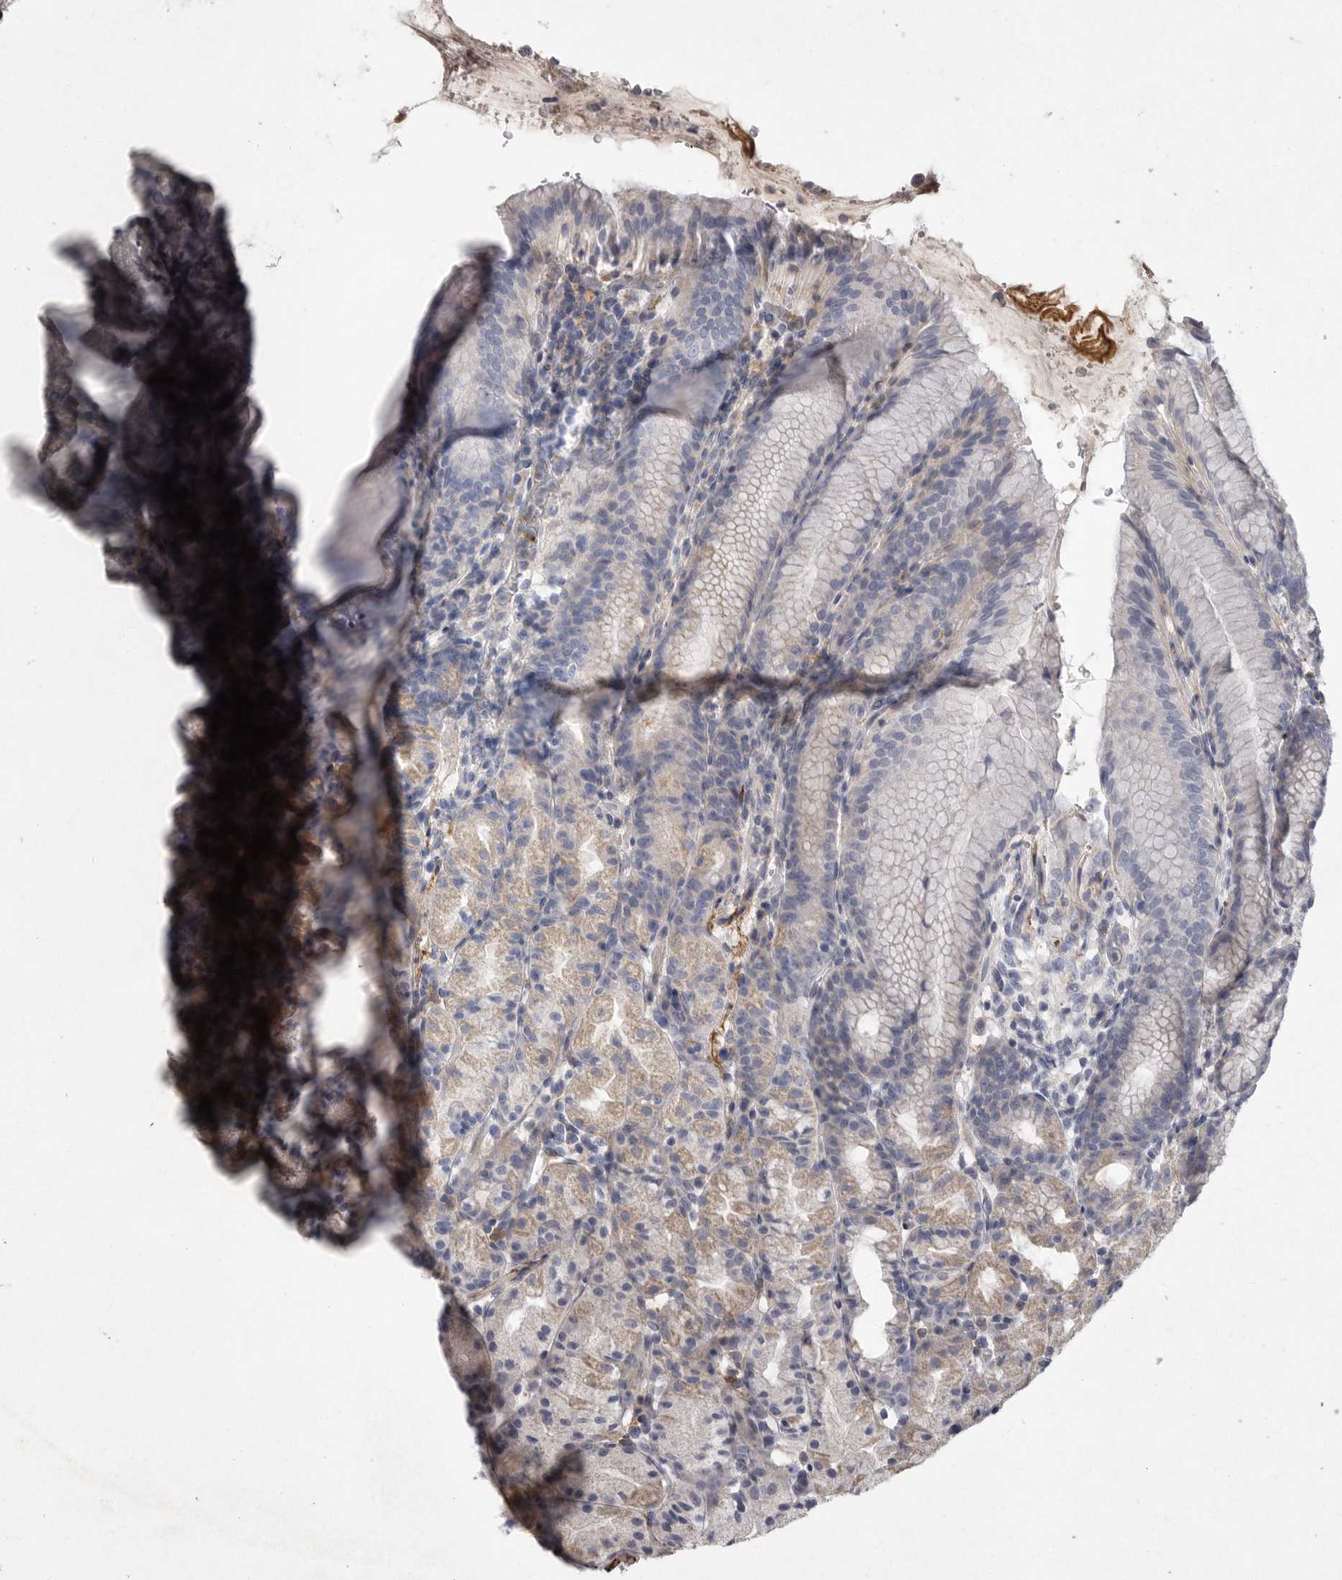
{"staining": {"intensity": "moderate", "quantity": "<25%", "location": "cytoplasmic/membranous"}, "tissue": "stomach", "cell_type": "Glandular cells", "image_type": "normal", "snomed": [{"axis": "morphology", "description": "Normal tissue, NOS"}, {"axis": "topography", "description": "Stomach, upper"}], "caption": "IHC staining of normal stomach, which shows low levels of moderate cytoplasmic/membranous staining in about <25% of glandular cells indicating moderate cytoplasmic/membranous protein positivity. The staining was performed using DAB (3,3'-diaminobenzidine) (brown) for protein detection and nuclei were counterstained in hematoxylin (blue).", "gene": "CRP", "patient": {"sex": "male", "age": 48}}